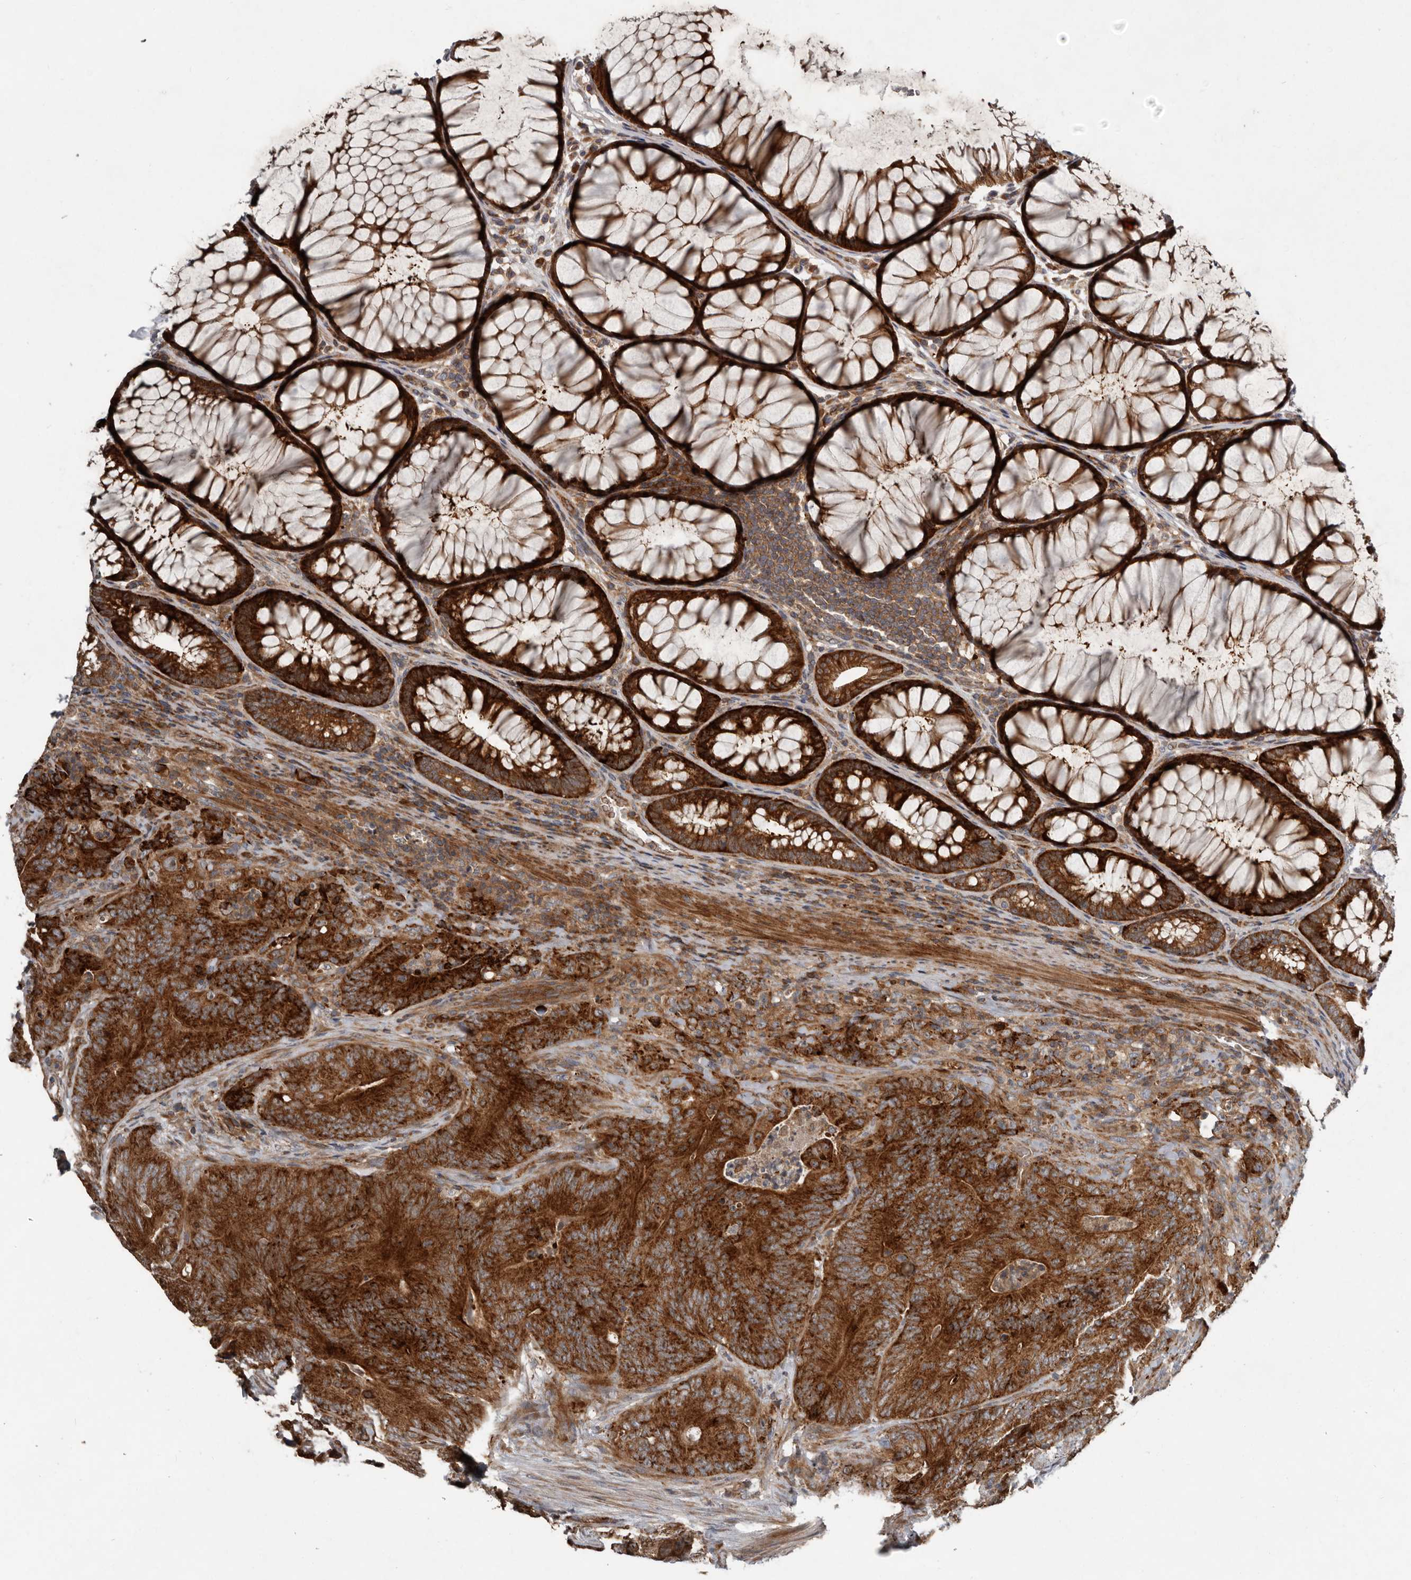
{"staining": {"intensity": "strong", "quantity": ">75%", "location": "cytoplasmic/membranous"}, "tissue": "colorectal cancer", "cell_type": "Tumor cells", "image_type": "cancer", "snomed": [{"axis": "morphology", "description": "Normal tissue, NOS"}, {"axis": "topography", "description": "Colon"}], "caption": "Tumor cells show high levels of strong cytoplasmic/membranous expression in about >75% of cells in human colorectal cancer.", "gene": "FBXO31", "patient": {"sex": "female", "age": 82}}